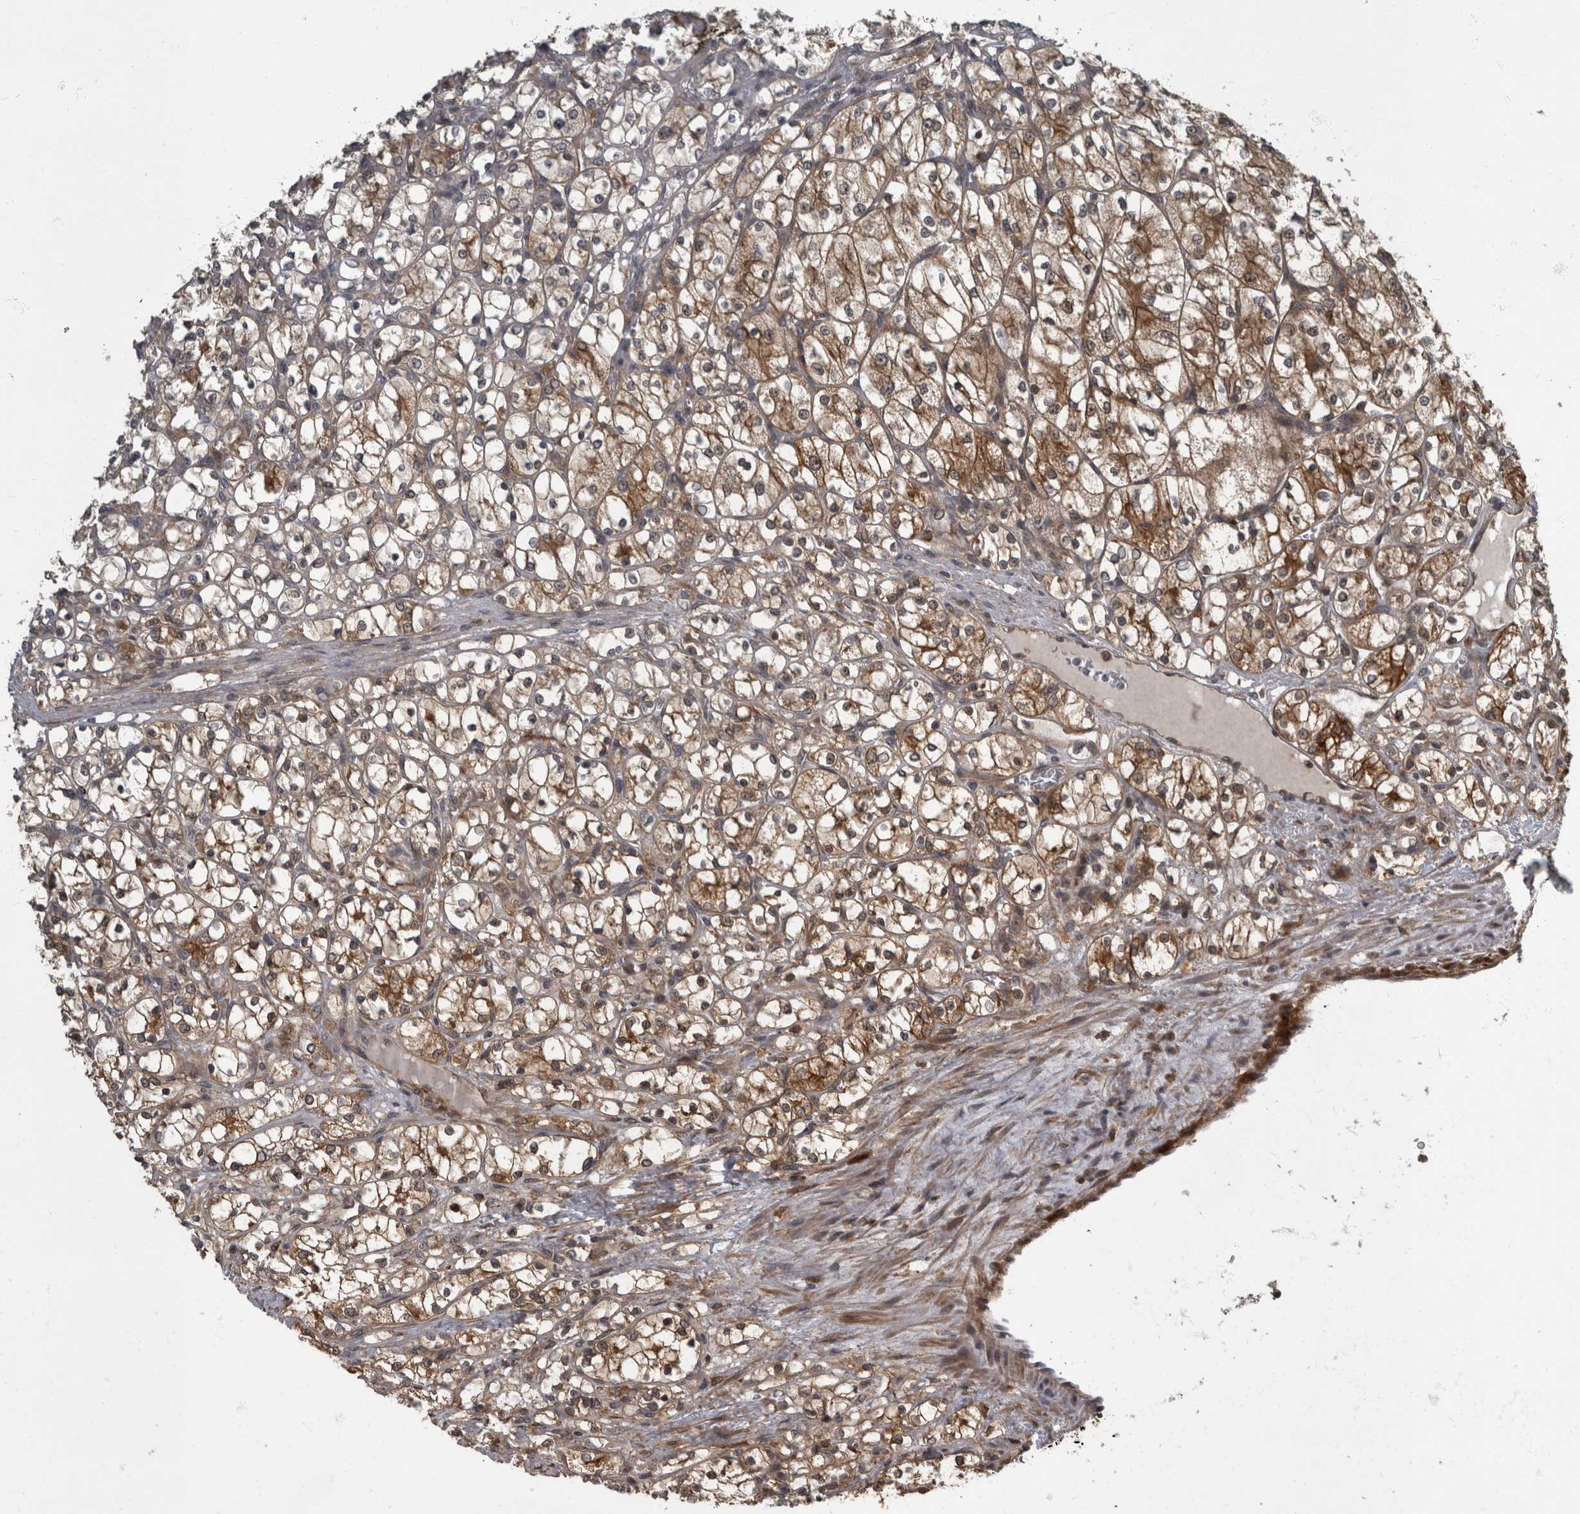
{"staining": {"intensity": "moderate", "quantity": ">75%", "location": "cytoplasmic/membranous"}, "tissue": "renal cancer", "cell_type": "Tumor cells", "image_type": "cancer", "snomed": [{"axis": "morphology", "description": "Adenocarcinoma, NOS"}, {"axis": "topography", "description": "Kidney"}], "caption": "Immunohistochemistry staining of renal cancer, which shows medium levels of moderate cytoplasmic/membranous staining in approximately >75% of tumor cells indicating moderate cytoplasmic/membranous protein expression. The staining was performed using DAB (3,3'-diaminobenzidine) (brown) for protein detection and nuclei were counterstained in hematoxylin (blue).", "gene": "RABGGTB", "patient": {"sex": "female", "age": 69}}